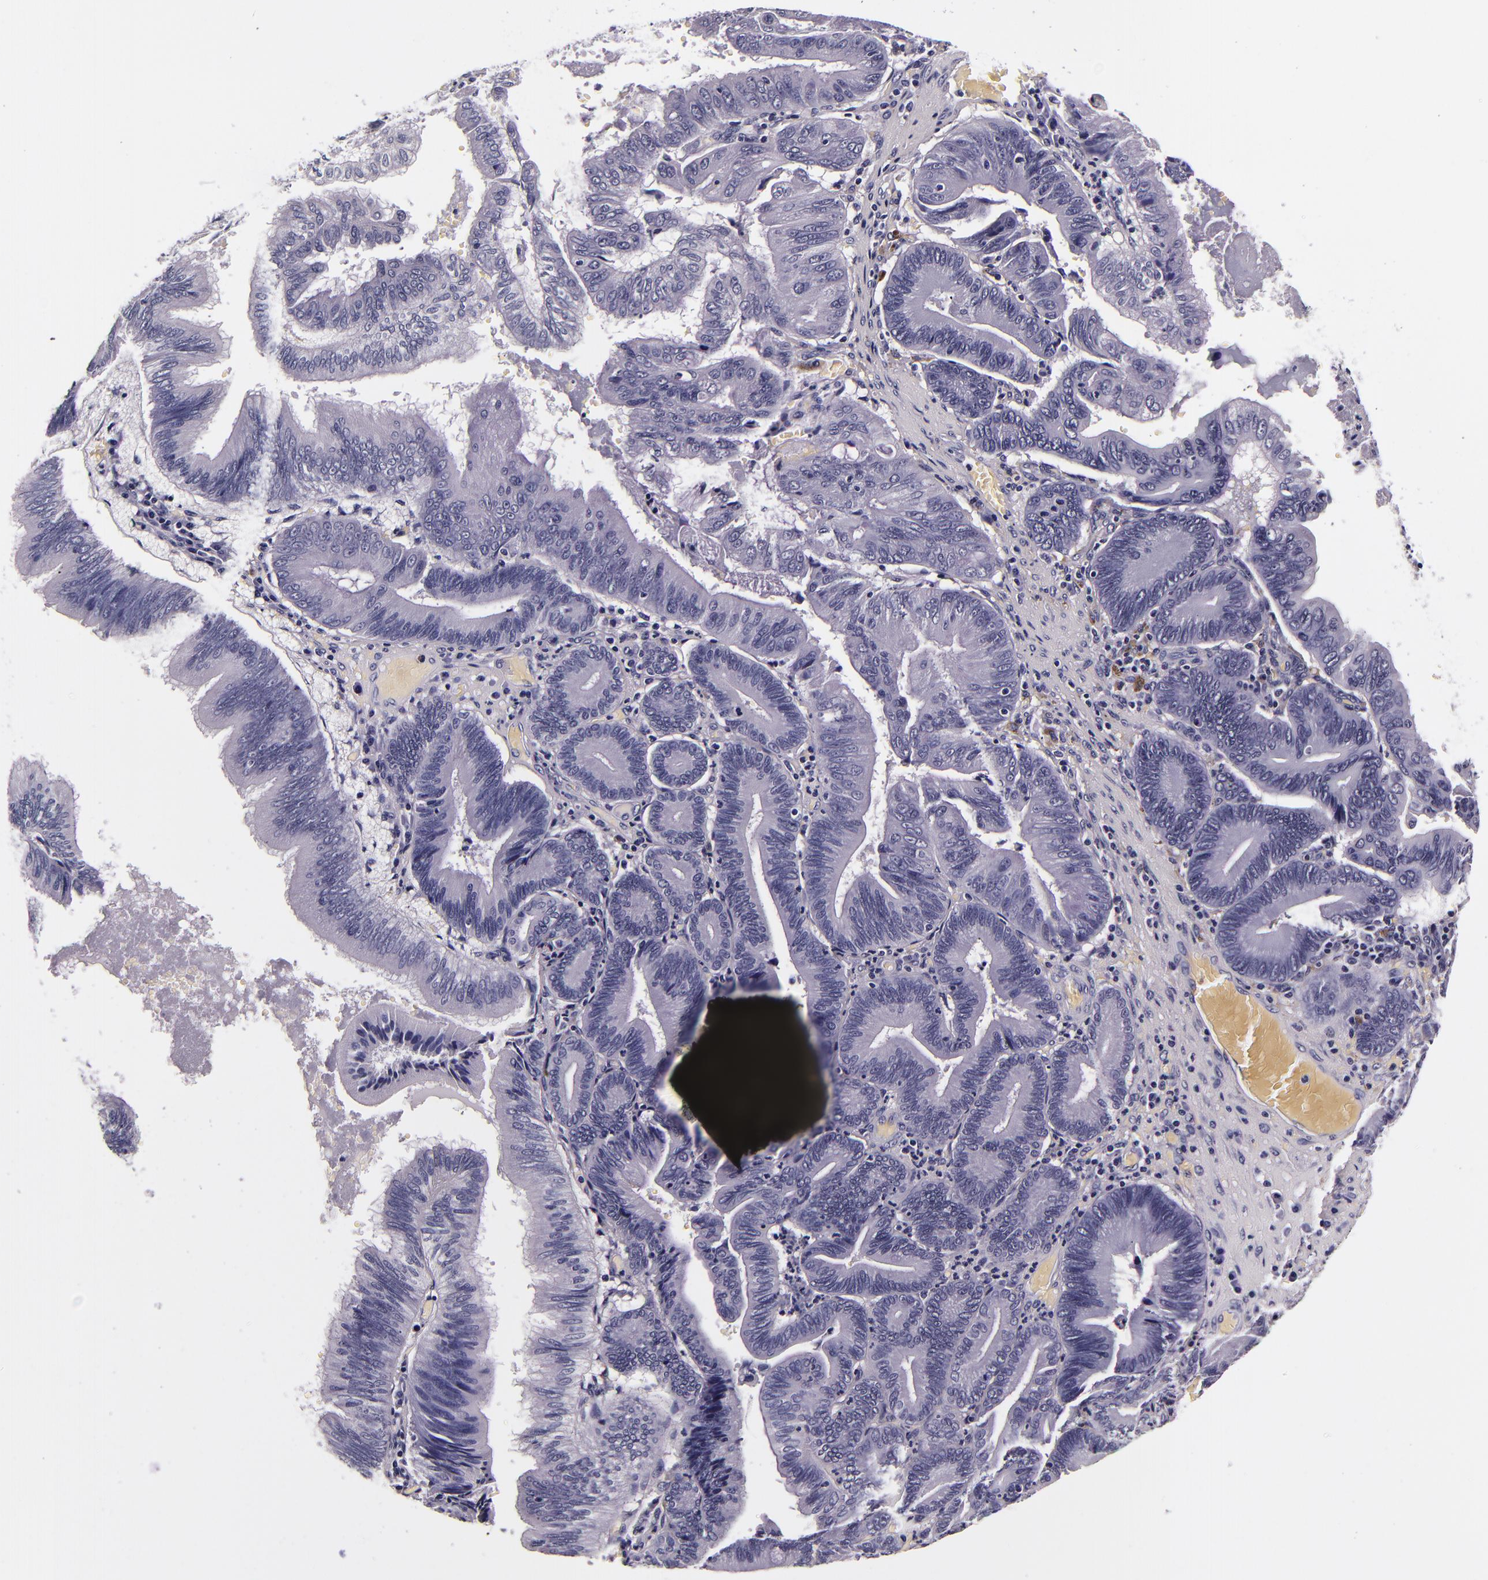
{"staining": {"intensity": "negative", "quantity": "none", "location": "none"}, "tissue": "pancreatic cancer", "cell_type": "Tumor cells", "image_type": "cancer", "snomed": [{"axis": "morphology", "description": "Adenocarcinoma, NOS"}, {"axis": "topography", "description": "Pancreas"}], "caption": "A high-resolution photomicrograph shows immunohistochemistry staining of adenocarcinoma (pancreatic), which demonstrates no significant expression in tumor cells. (DAB immunohistochemistry (IHC) with hematoxylin counter stain).", "gene": "FBN1", "patient": {"sex": "male", "age": 82}}